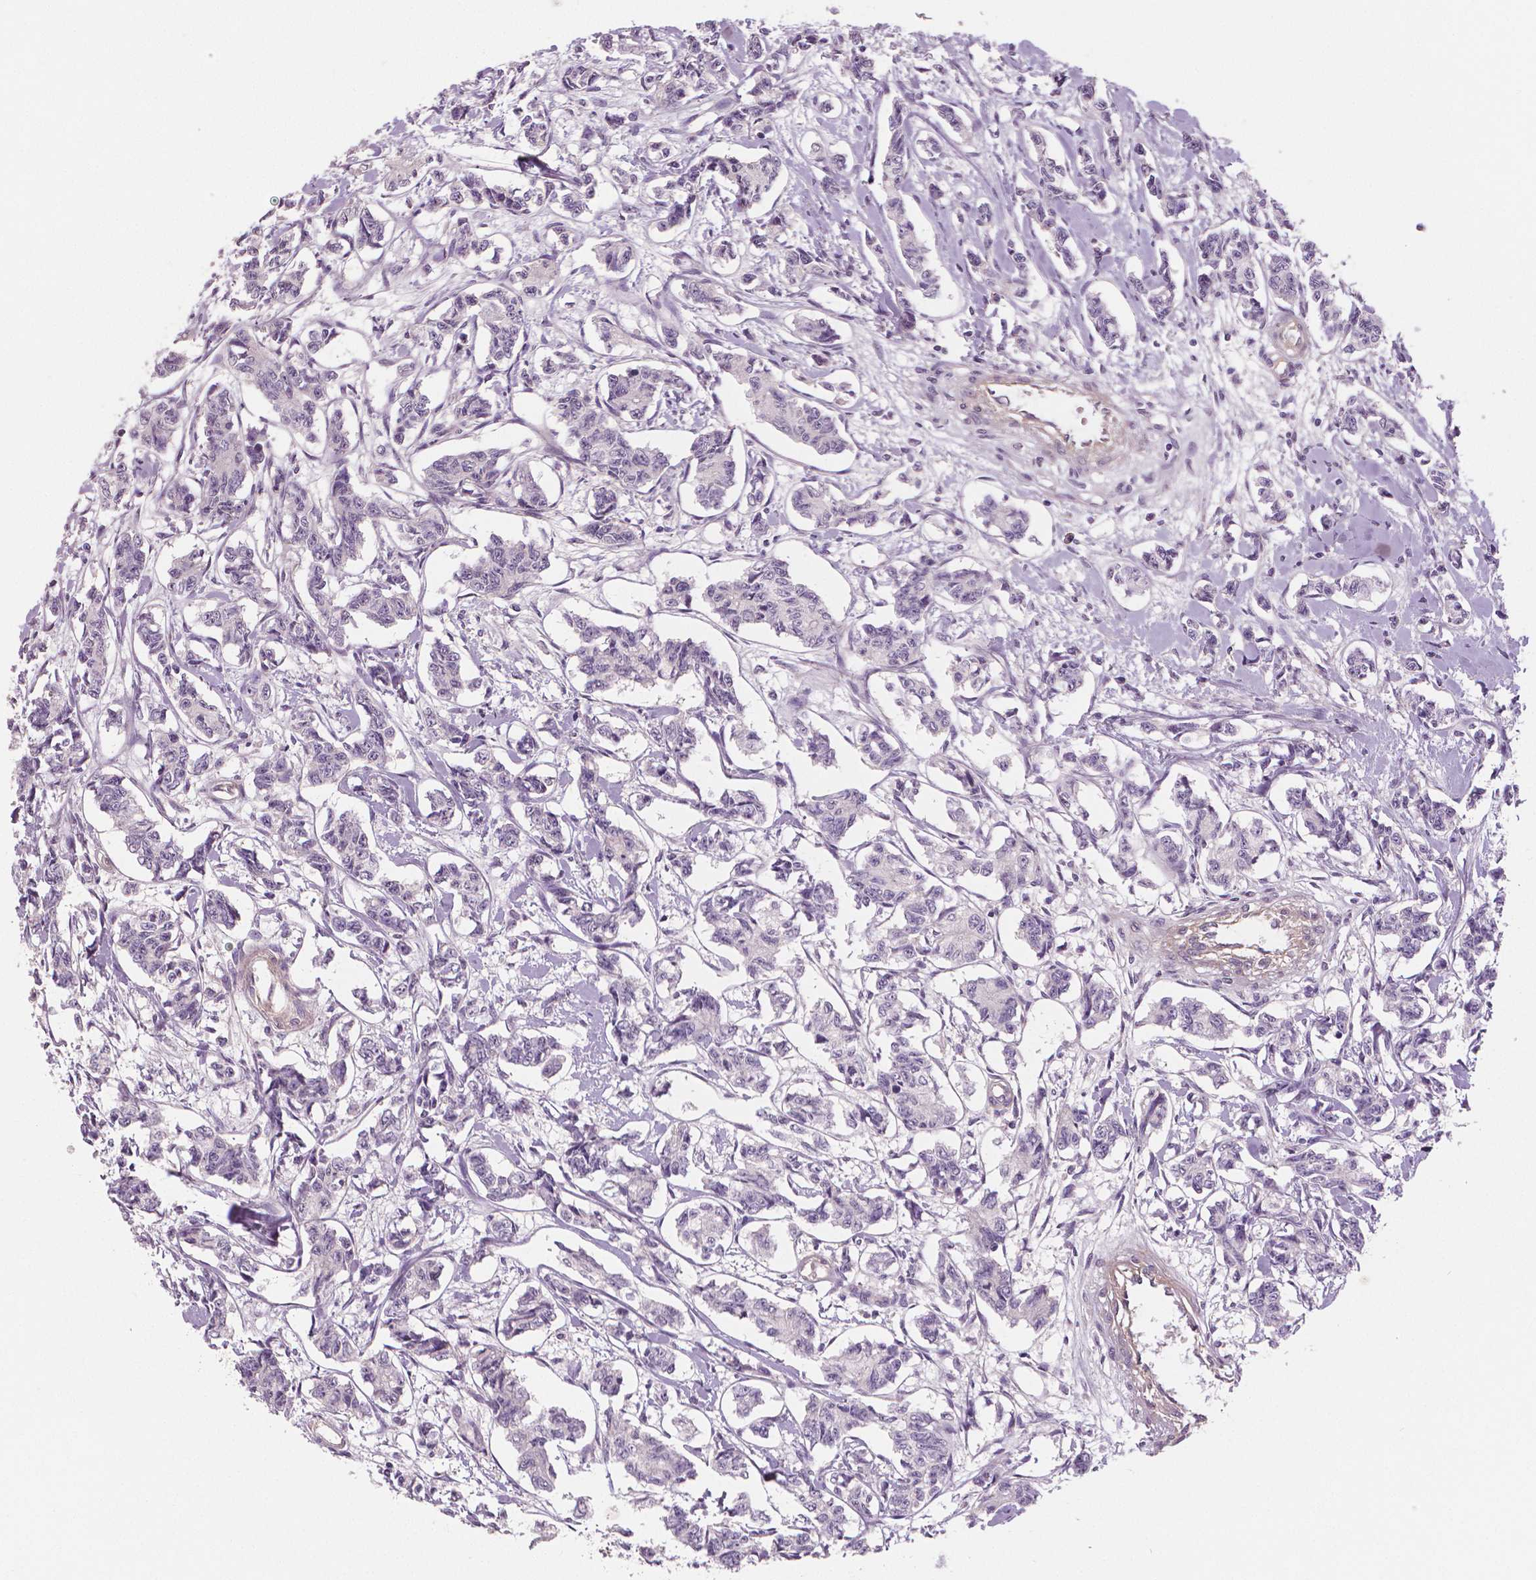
{"staining": {"intensity": "negative", "quantity": "none", "location": "none"}, "tissue": "carcinoid", "cell_type": "Tumor cells", "image_type": "cancer", "snomed": [{"axis": "morphology", "description": "Carcinoid, malignant, NOS"}, {"axis": "topography", "description": "Kidney"}], "caption": "There is no significant expression in tumor cells of carcinoid.", "gene": "FLT1", "patient": {"sex": "female", "age": 41}}